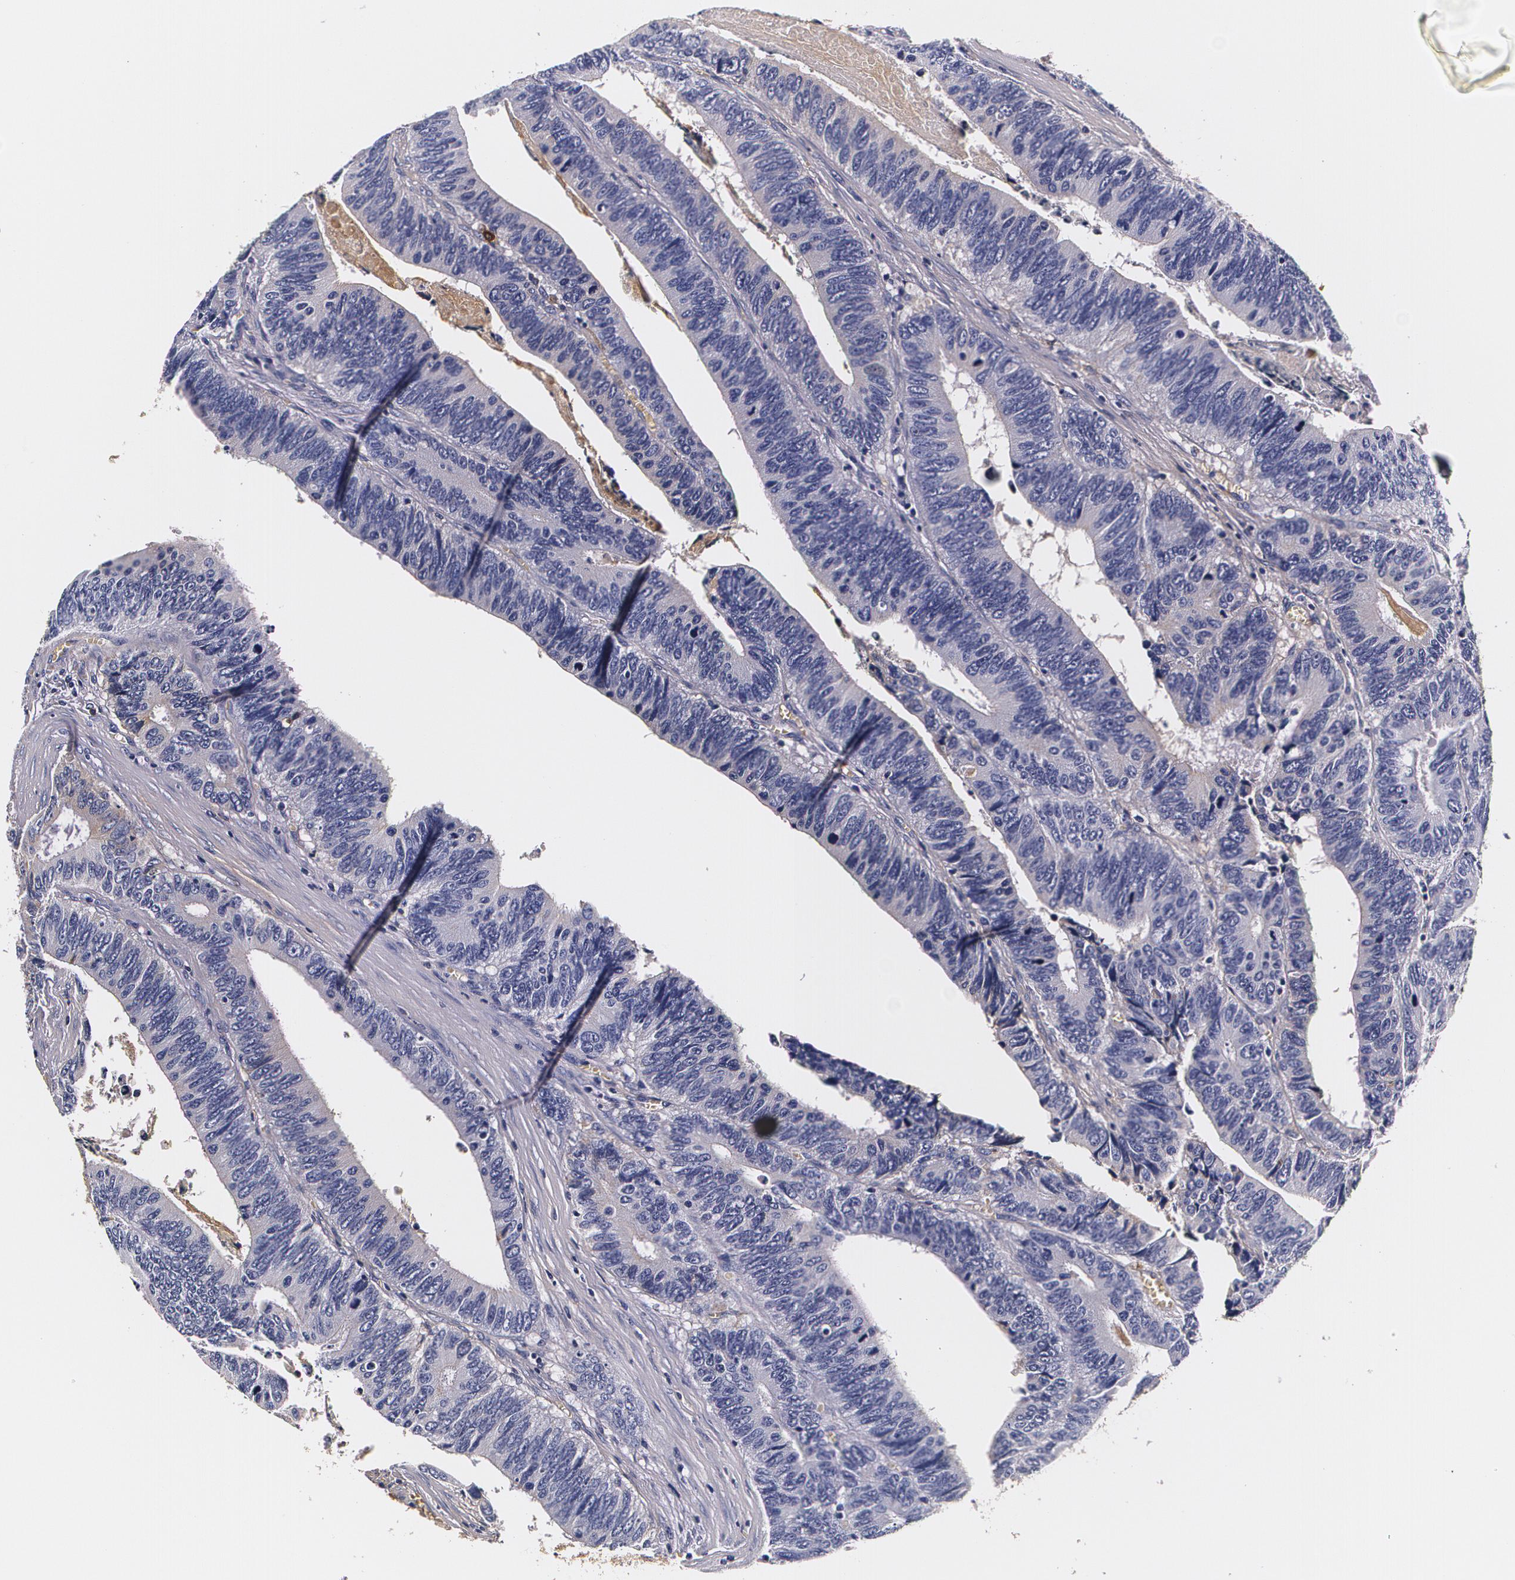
{"staining": {"intensity": "negative", "quantity": "none", "location": "none"}, "tissue": "colorectal cancer", "cell_type": "Tumor cells", "image_type": "cancer", "snomed": [{"axis": "morphology", "description": "Adenocarcinoma, NOS"}, {"axis": "topography", "description": "Colon"}], "caption": "Adenocarcinoma (colorectal) was stained to show a protein in brown. There is no significant staining in tumor cells. (DAB immunohistochemistry with hematoxylin counter stain).", "gene": "TTR", "patient": {"sex": "male", "age": 72}}